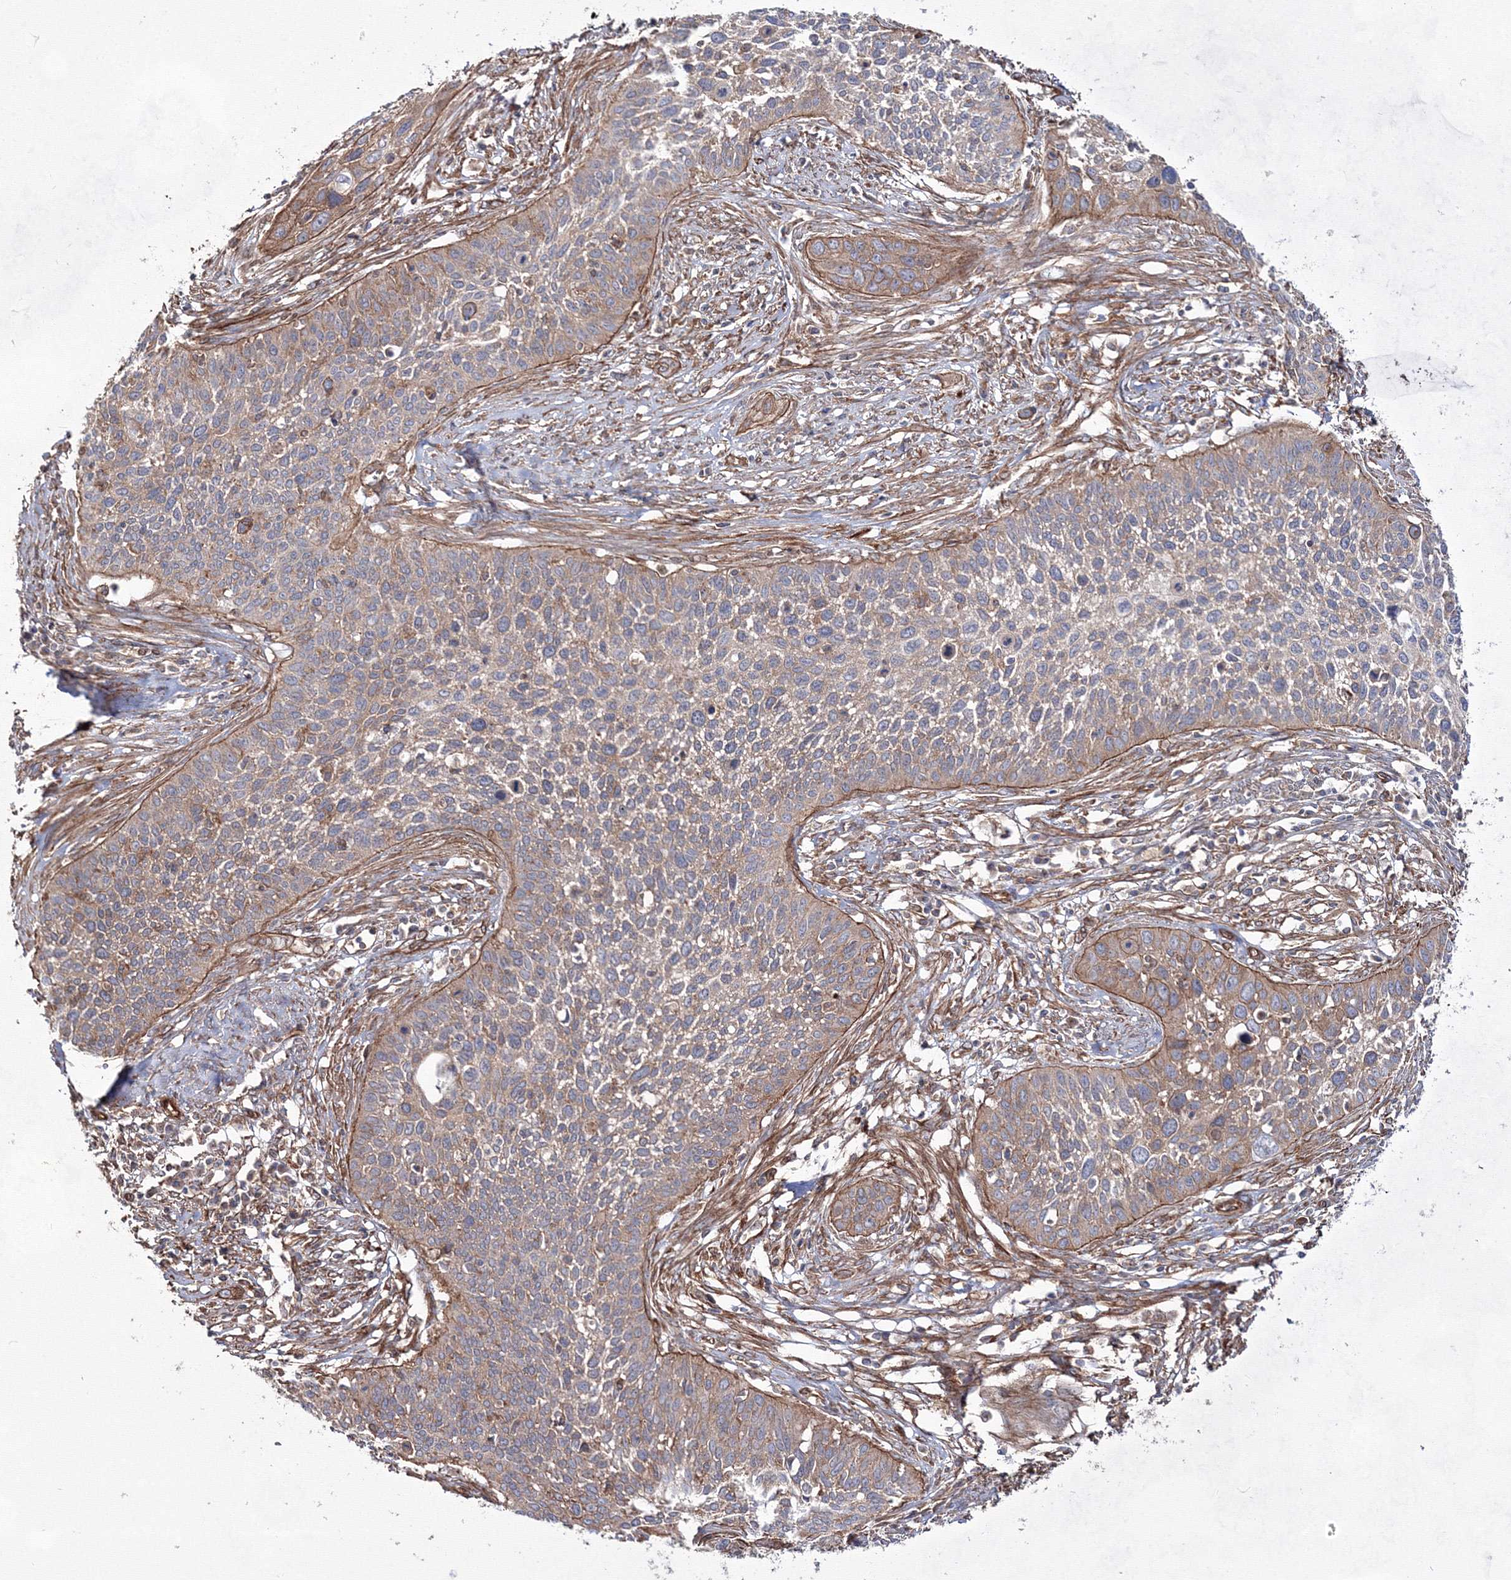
{"staining": {"intensity": "weak", "quantity": "25%-75%", "location": "cytoplasmic/membranous"}, "tissue": "cervical cancer", "cell_type": "Tumor cells", "image_type": "cancer", "snomed": [{"axis": "morphology", "description": "Squamous cell carcinoma, NOS"}, {"axis": "topography", "description": "Cervix"}], "caption": "Immunohistochemical staining of human cervical cancer (squamous cell carcinoma) demonstrates weak cytoplasmic/membranous protein positivity in approximately 25%-75% of tumor cells. The staining was performed using DAB (3,3'-diaminobenzidine) to visualize the protein expression in brown, while the nuclei were stained in blue with hematoxylin (Magnification: 20x).", "gene": "EXOC6", "patient": {"sex": "female", "age": 34}}